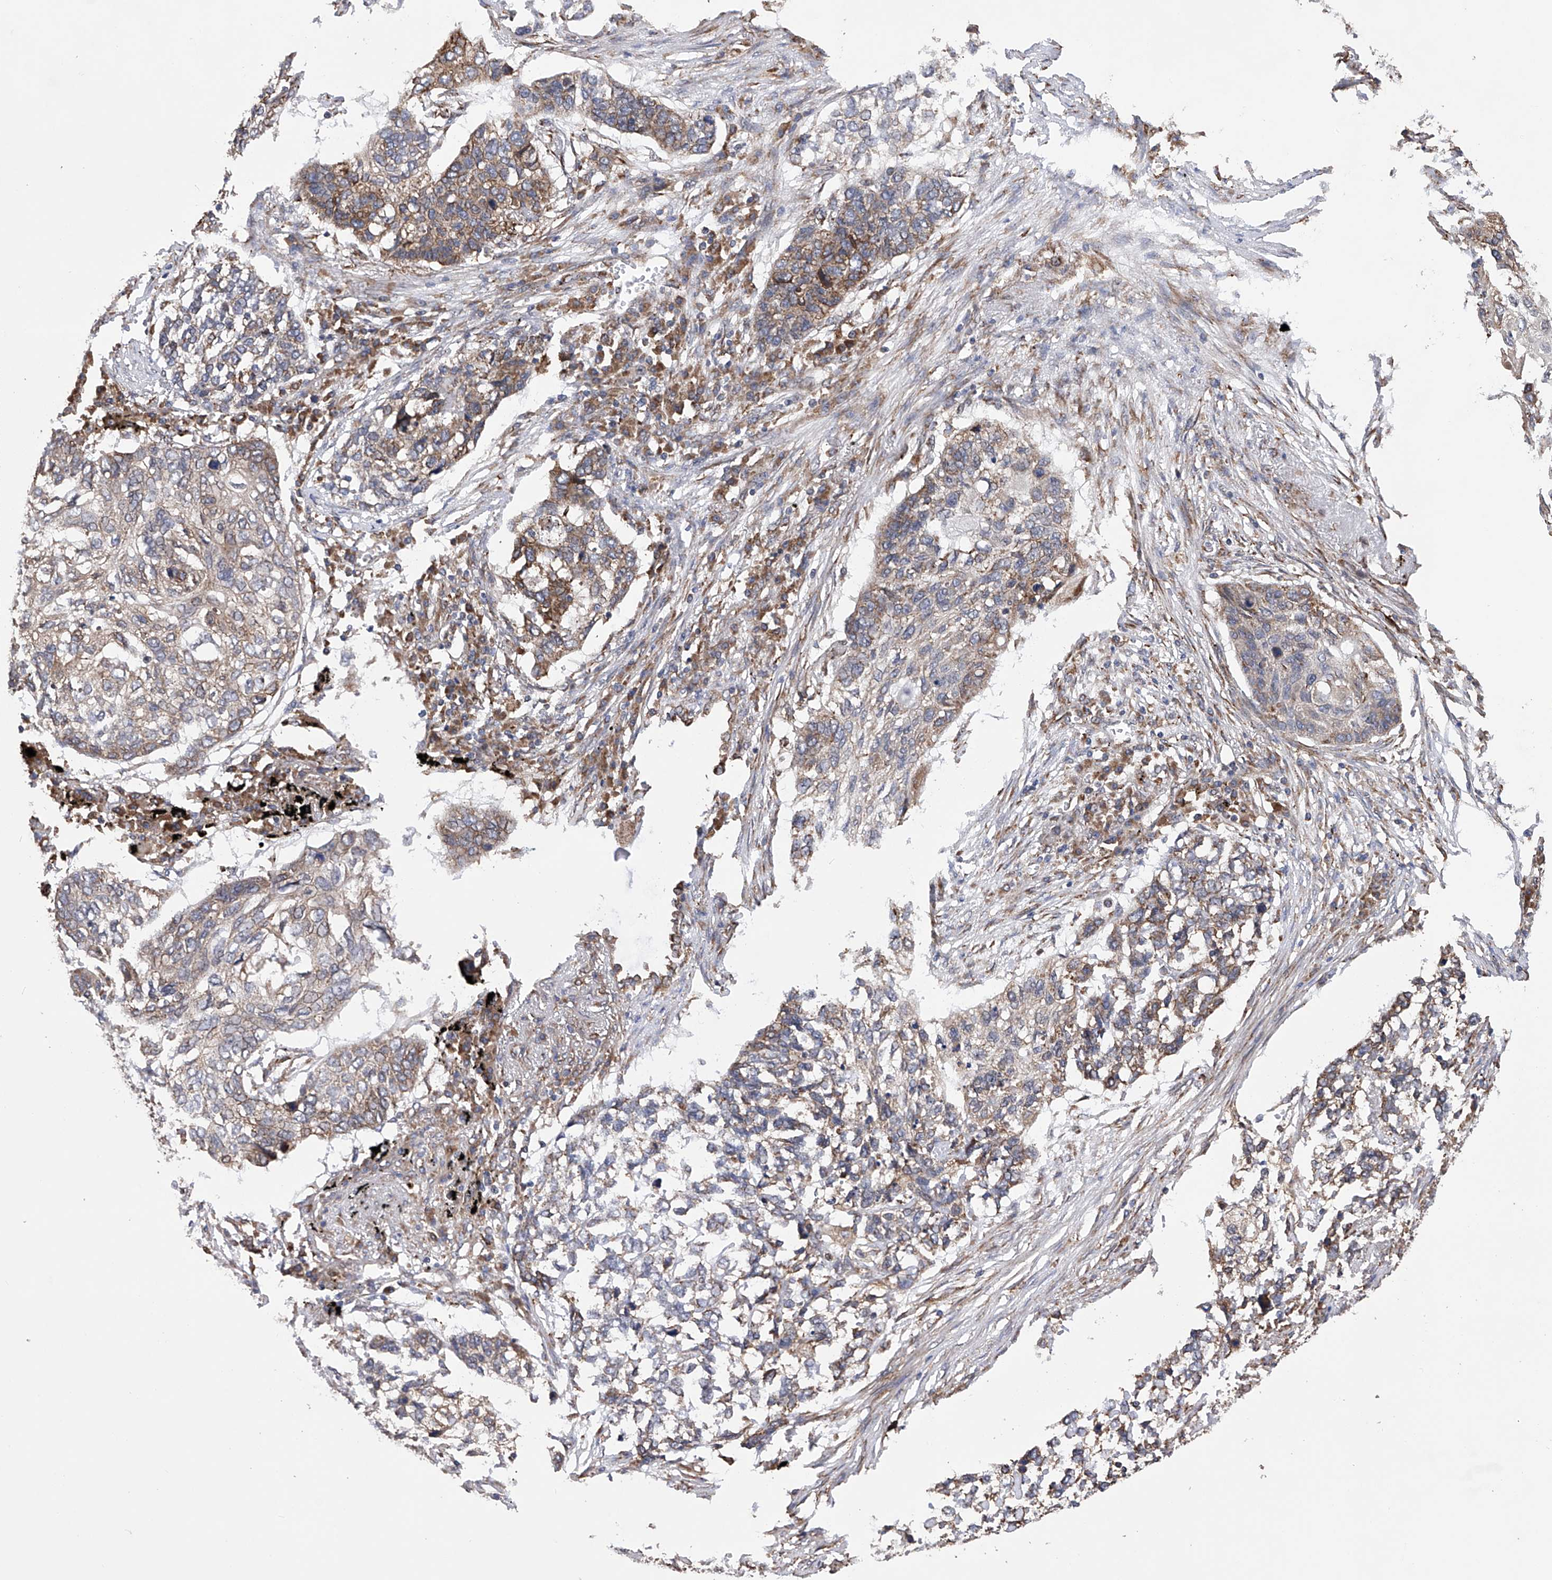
{"staining": {"intensity": "moderate", "quantity": "25%-75%", "location": "cytoplasmic/membranous"}, "tissue": "lung cancer", "cell_type": "Tumor cells", "image_type": "cancer", "snomed": [{"axis": "morphology", "description": "Squamous cell carcinoma, NOS"}, {"axis": "topography", "description": "Lung"}], "caption": "IHC photomicrograph of human lung cancer stained for a protein (brown), which displays medium levels of moderate cytoplasmic/membranous positivity in approximately 25%-75% of tumor cells.", "gene": "DNAH8", "patient": {"sex": "female", "age": 63}}